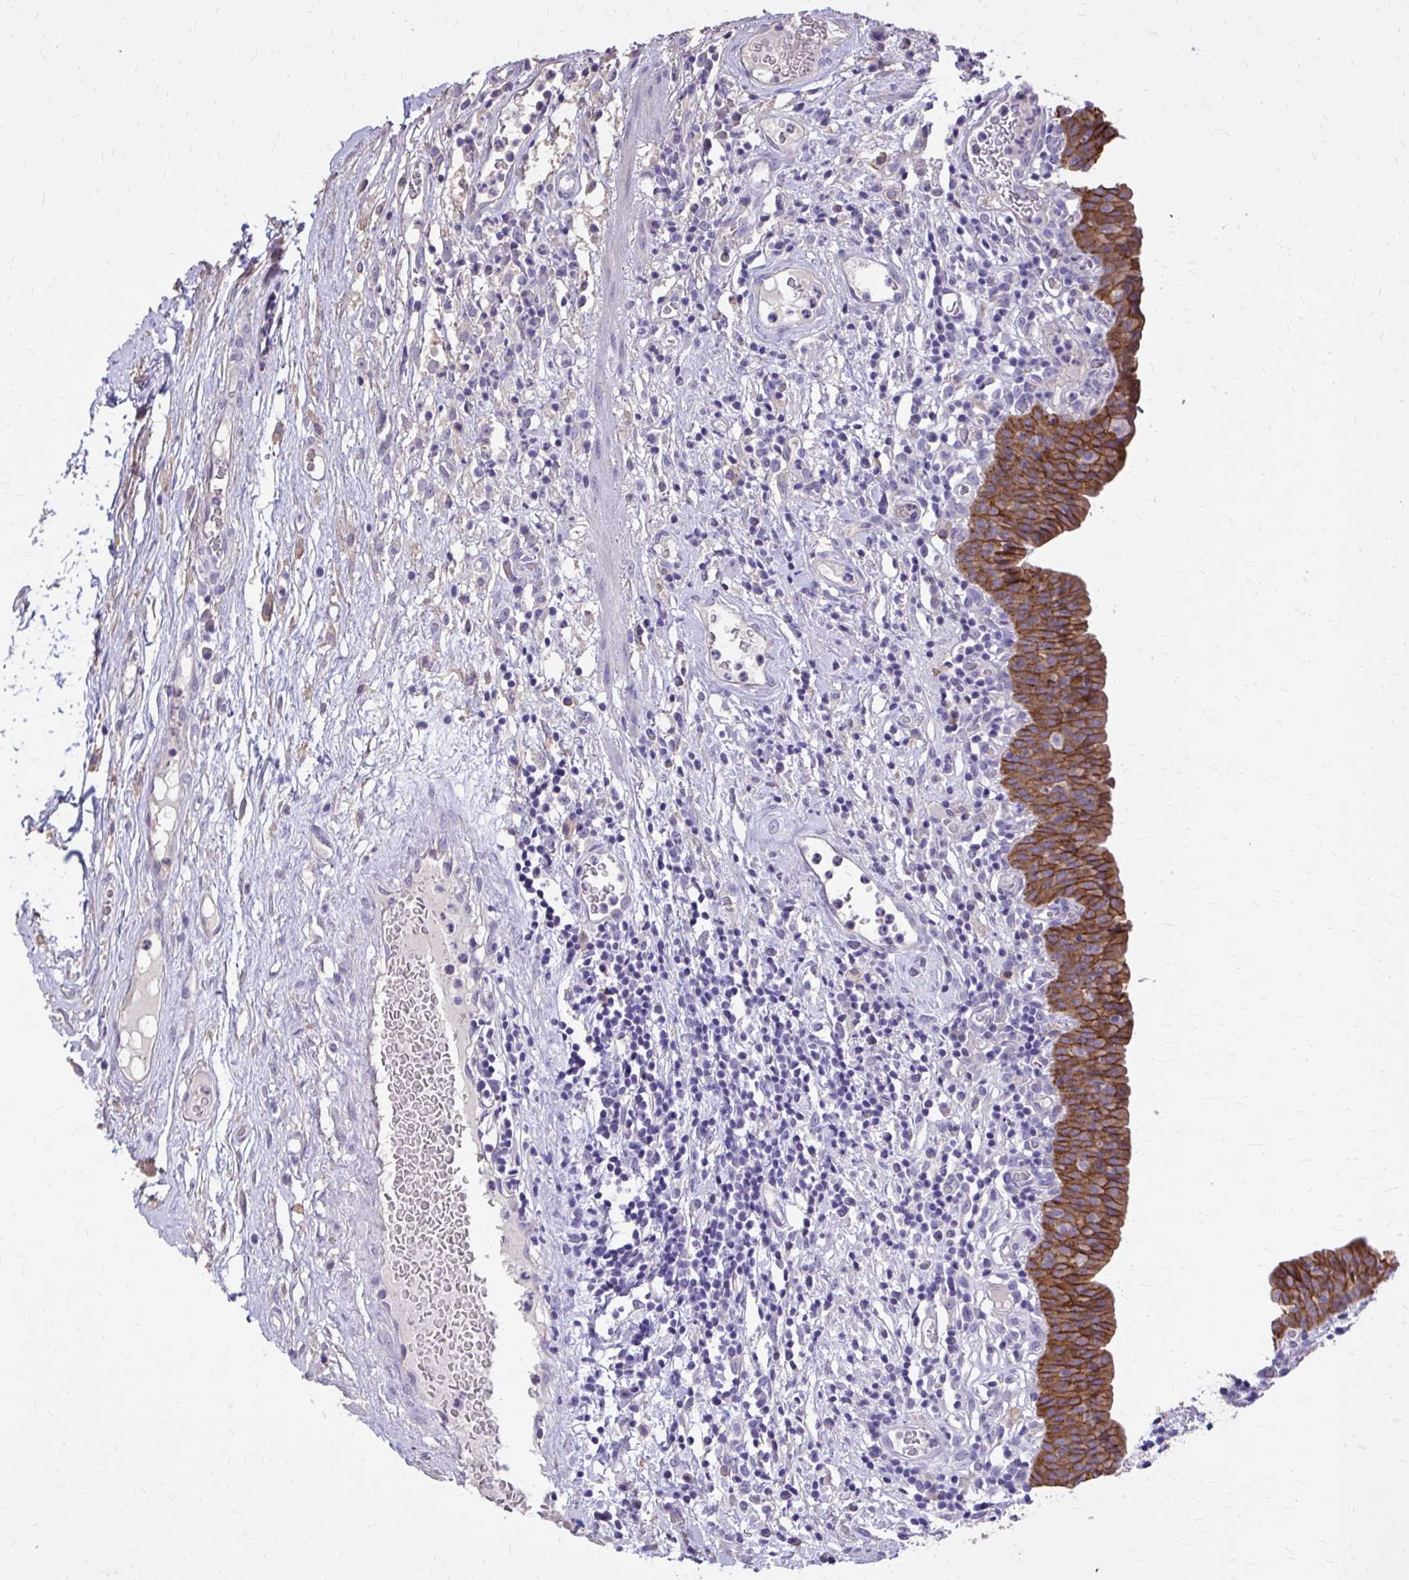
{"staining": {"intensity": "strong", "quantity": ">75%", "location": "cytoplasmic/membranous"}, "tissue": "urinary bladder", "cell_type": "Urothelial cells", "image_type": "normal", "snomed": [{"axis": "morphology", "description": "Normal tissue, NOS"}, {"axis": "morphology", "description": "Inflammation, NOS"}, {"axis": "topography", "description": "Urinary bladder"}], "caption": "Immunohistochemical staining of normal urinary bladder shows >75% levels of strong cytoplasmic/membranous protein positivity in about >75% of urothelial cells. Nuclei are stained in blue.", "gene": "EPB41L1", "patient": {"sex": "male", "age": 57}}